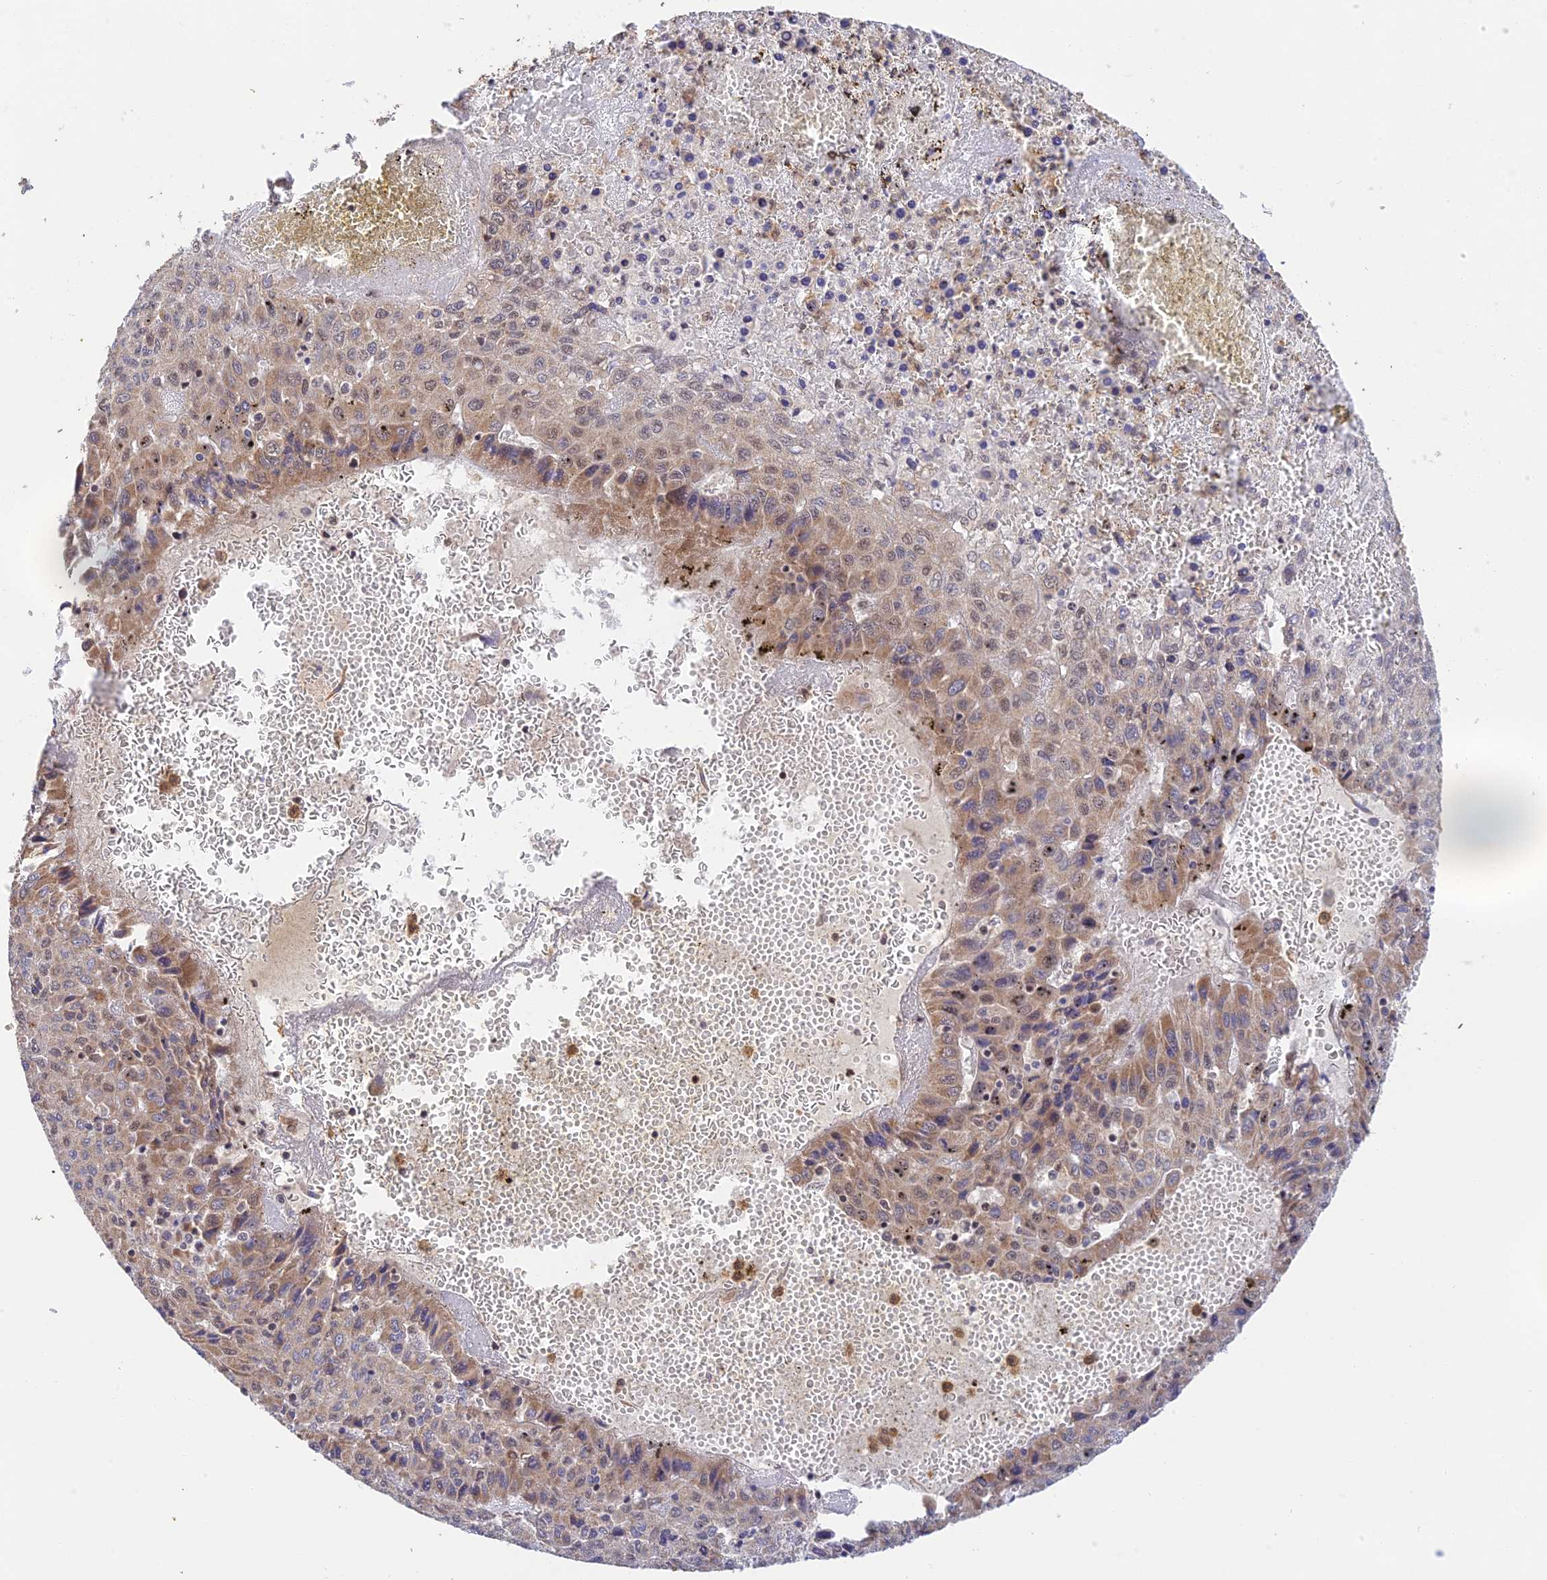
{"staining": {"intensity": "moderate", "quantity": "25%-75%", "location": "cytoplasmic/membranous"}, "tissue": "liver cancer", "cell_type": "Tumor cells", "image_type": "cancer", "snomed": [{"axis": "morphology", "description": "Carcinoma, Hepatocellular, NOS"}, {"axis": "topography", "description": "Liver"}], "caption": "DAB immunohistochemical staining of human liver hepatocellular carcinoma reveals moderate cytoplasmic/membranous protein staining in approximately 25%-75% of tumor cells.", "gene": "PEX16", "patient": {"sex": "female", "age": 53}}